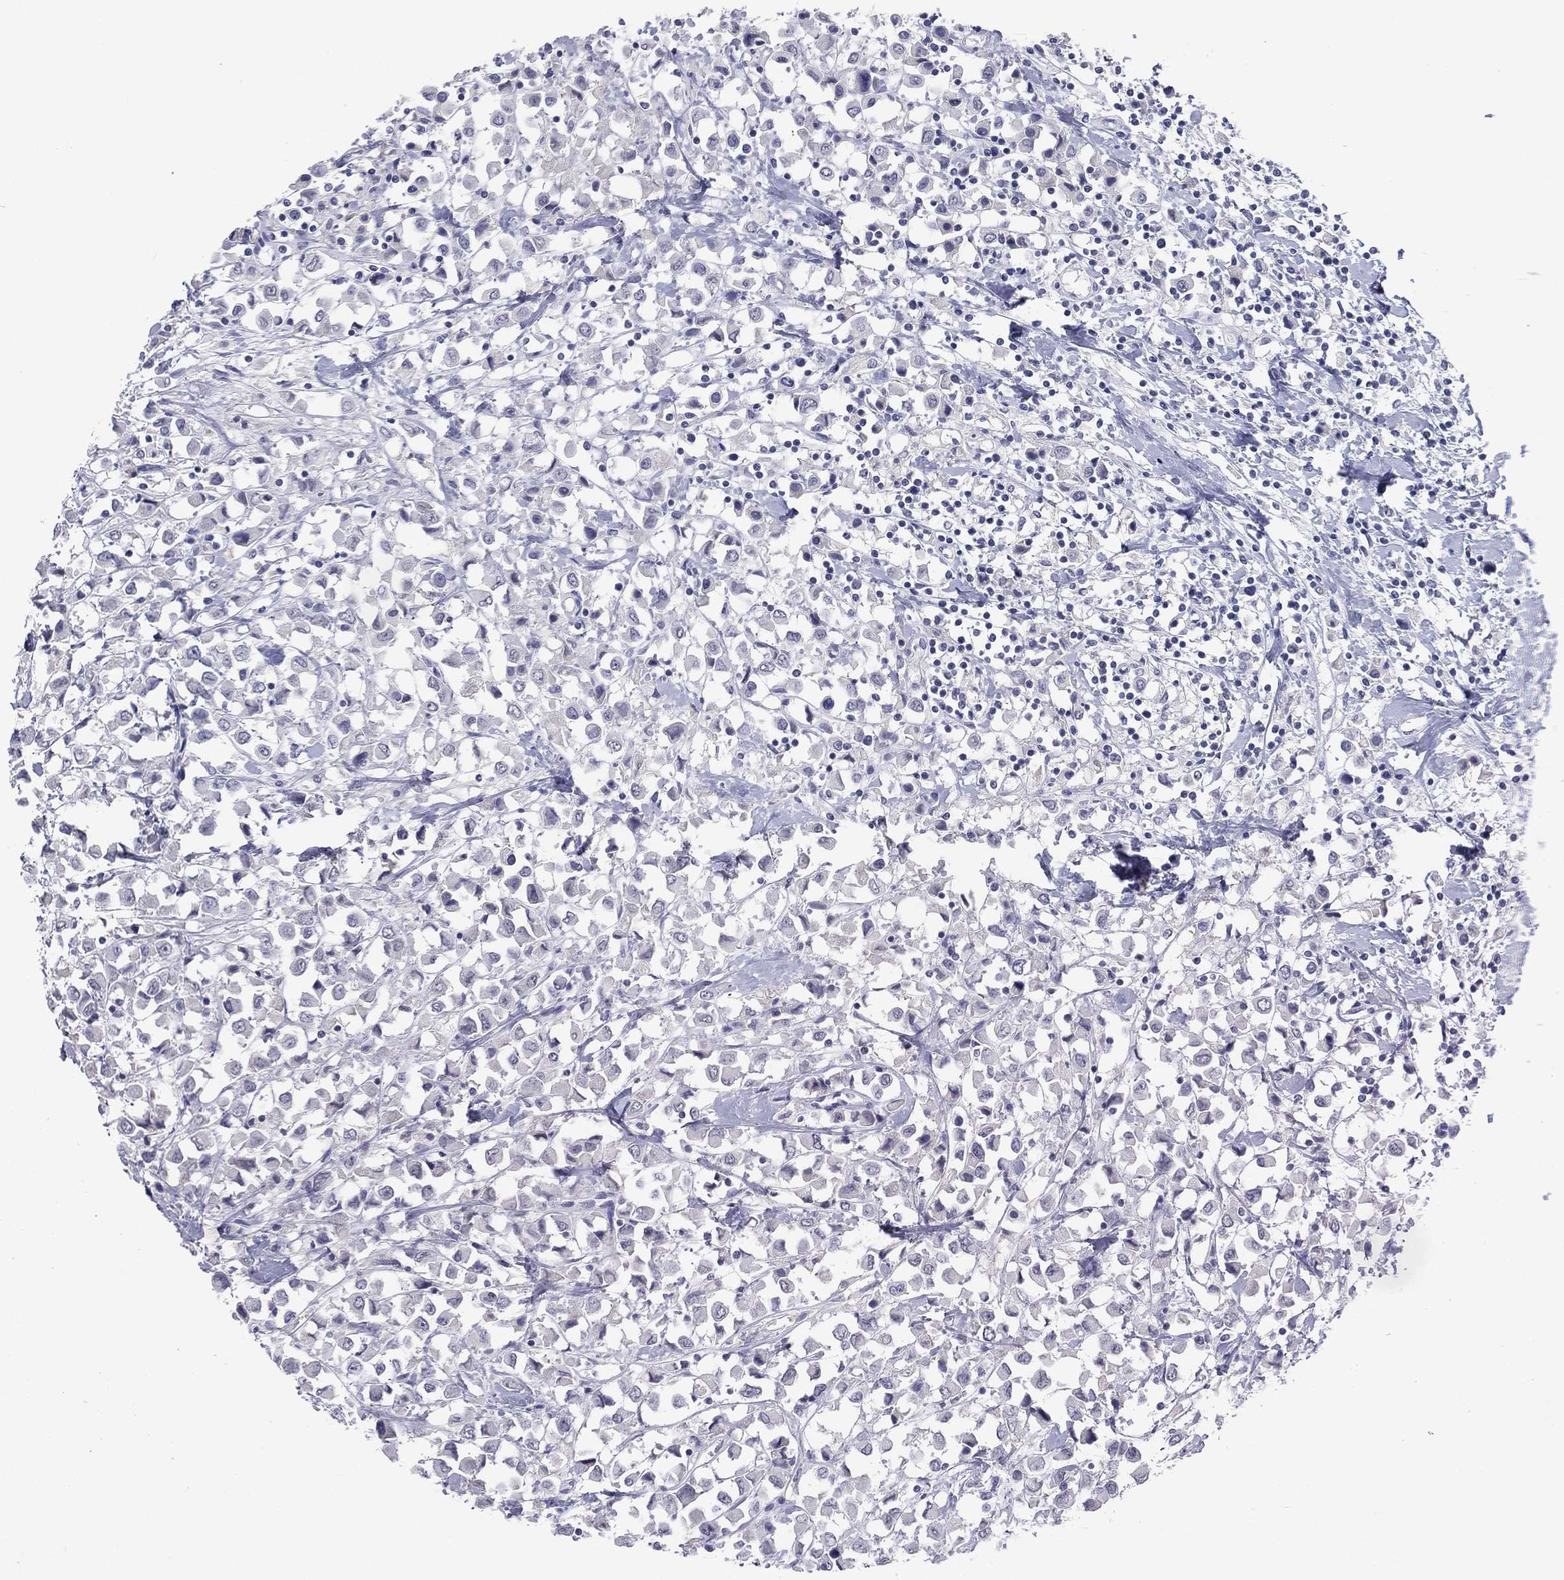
{"staining": {"intensity": "negative", "quantity": "none", "location": "none"}, "tissue": "breast cancer", "cell_type": "Tumor cells", "image_type": "cancer", "snomed": [{"axis": "morphology", "description": "Duct carcinoma"}, {"axis": "topography", "description": "Breast"}], "caption": "Immunohistochemical staining of human breast intraductal carcinoma reveals no significant expression in tumor cells.", "gene": "KRT35", "patient": {"sex": "female", "age": 61}}